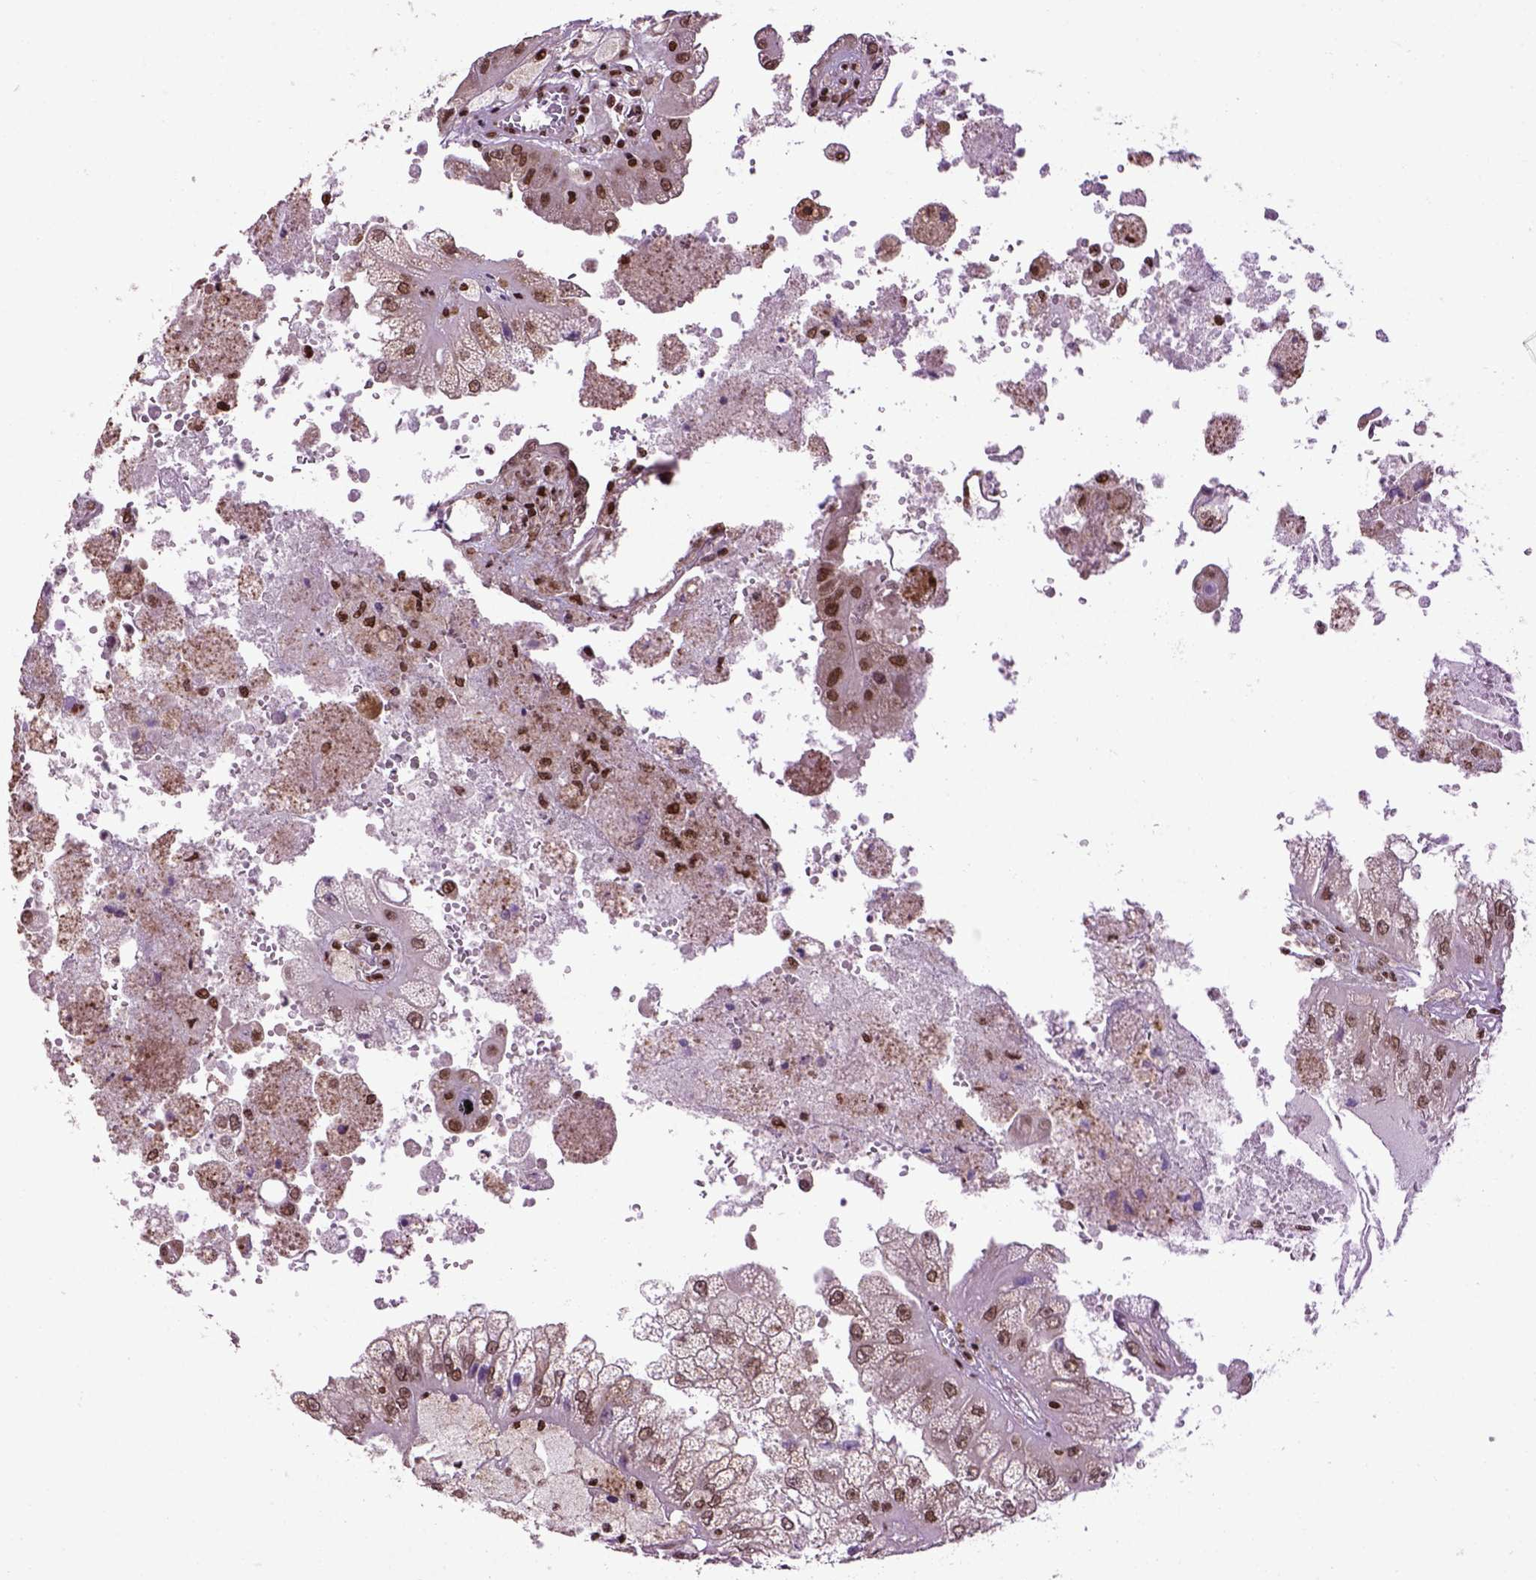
{"staining": {"intensity": "moderate", "quantity": ">75%", "location": "nuclear"}, "tissue": "renal cancer", "cell_type": "Tumor cells", "image_type": "cancer", "snomed": [{"axis": "morphology", "description": "Adenocarcinoma, NOS"}, {"axis": "topography", "description": "Kidney"}], "caption": "Renal adenocarcinoma stained with a brown dye demonstrates moderate nuclear positive positivity in about >75% of tumor cells.", "gene": "CELF1", "patient": {"sex": "male", "age": 58}}